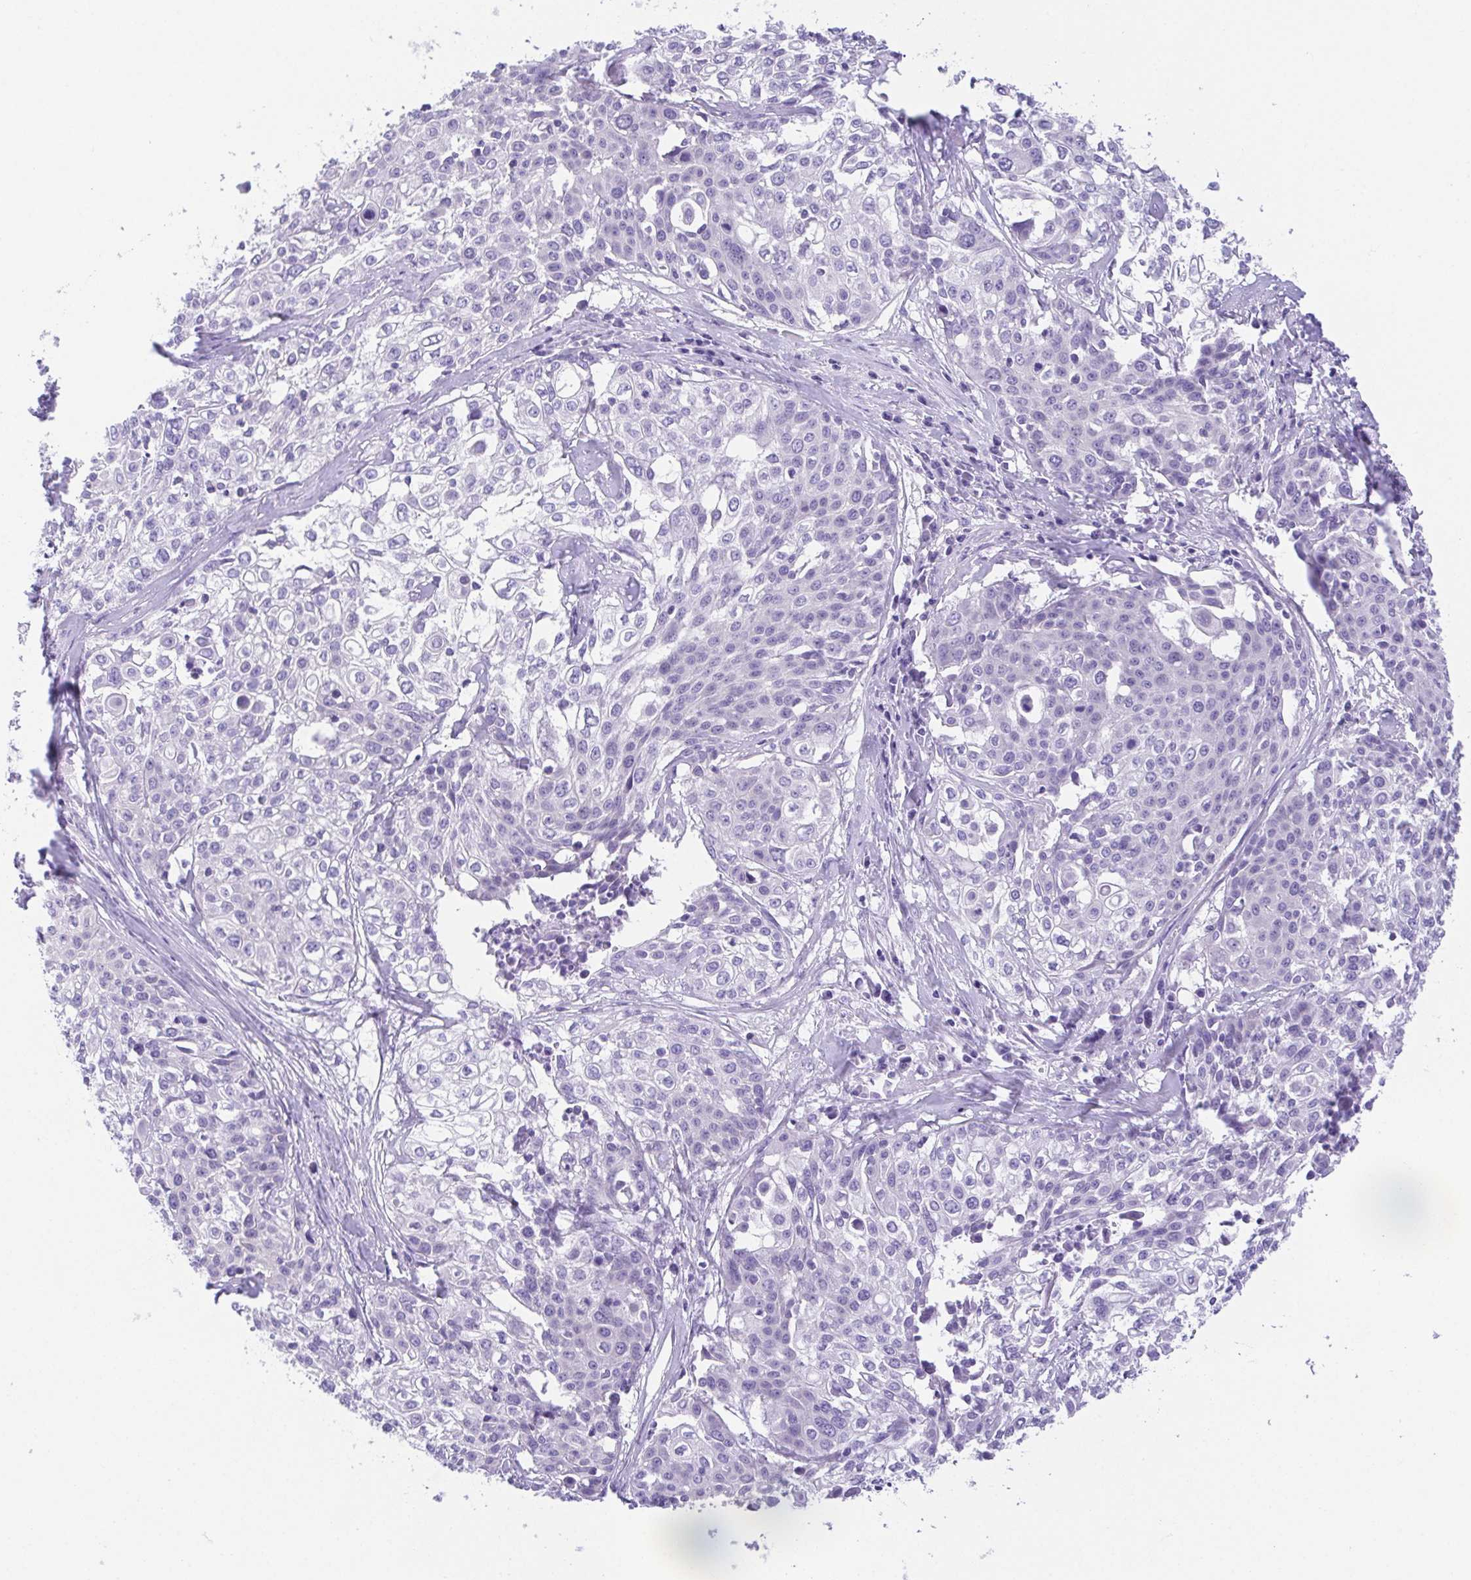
{"staining": {"intensity": "negative", "quantity": "none", "location": "none"}, "tissue": "cervical cancer", "cell_type": "Tumor cells", "image_type": "cancer", "snomed": [{"axis": "morphology", "description": "Squamous cell carcinoma, NOS"}, {"axis": "topography", "description": "Cervix"}], "caption": "A high-resolution photomicrograph shows immunohistochemistry staining of squamous cell carcinoma (cervical), which displays no significant expression in tumor cells.", "gene": "LUZP4", "patient": {"sex": "female", "age": 39}}